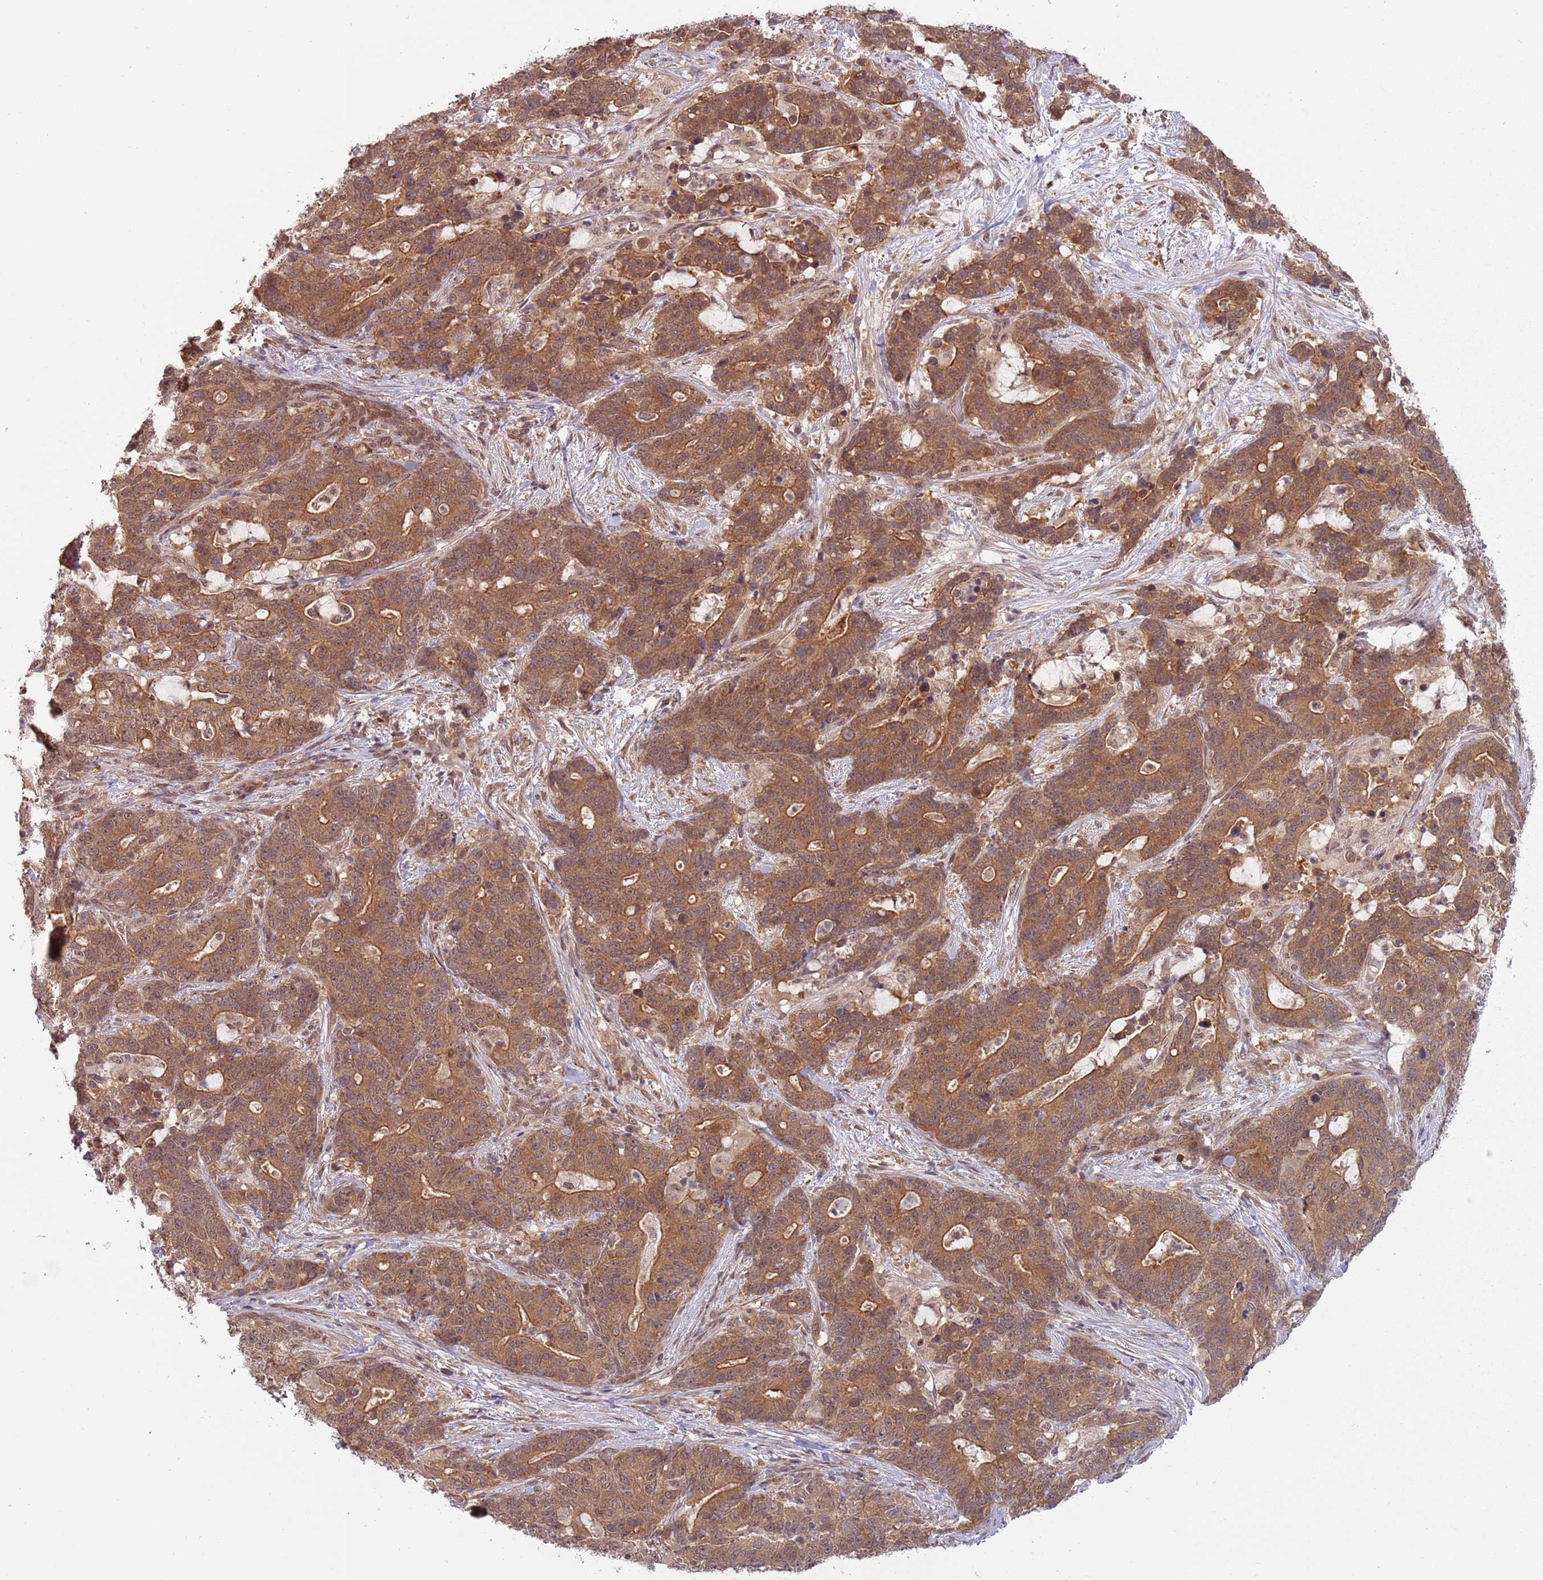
{"staining": {"intensity": "moderate", "quantity": ">75%", "location": "cytoplasmic/membranous"}, "tissue": "stomach cancer", "cell_type": "Tumor cells", "image_type": "cancer", "snomed": [{"axis": "morphology", "description": "Normal tissue, NOS"}, {"axis": "morphology", "description": "Adenocarcinoma, NOS"}, {"axis": "topography", "description": "Stomach"}], "caption": "Tumor cells display medium levels of moderate cytoplasmic/membranous expression in approximately >75% of cells in human stomach cancer.", "gene": "ADAMTS3", "patient": {"sex": "female", "age": 64}}